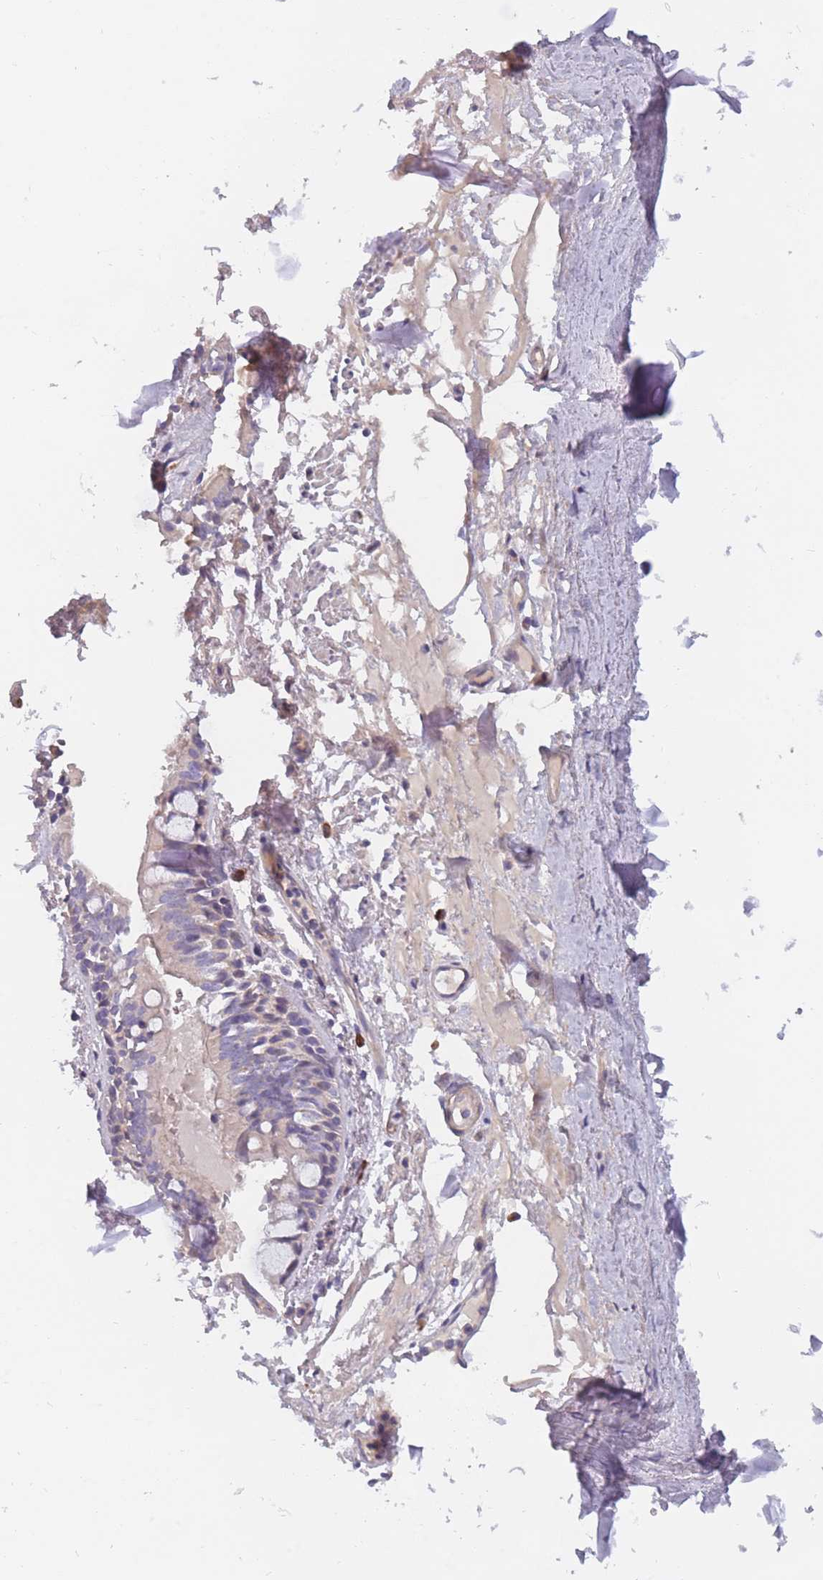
{"staining": {"intensity": "weak", "quantity": "25%-75%", "location": "cytoplasmic/membranous"}, "tissue": "bronchus", "cell_type": "Respiratory epithelial cells", "image_type": "normal", "snomed": [{"axis": "morphology", "description": "Normal tissue, NOS"}, {"axis": "topography", "description": "Bronchus"}], "caption": "Immunohistochemistry photomicrograph of benign bronchus stained for a protein (brown), which exhibits low levels of weak cytoplasmic/membranous positivity in approximately 25%-75% of respiratory epithelial cells.", "gene": "FAM83F", "patient": {"sex": "male", "age": 70}}